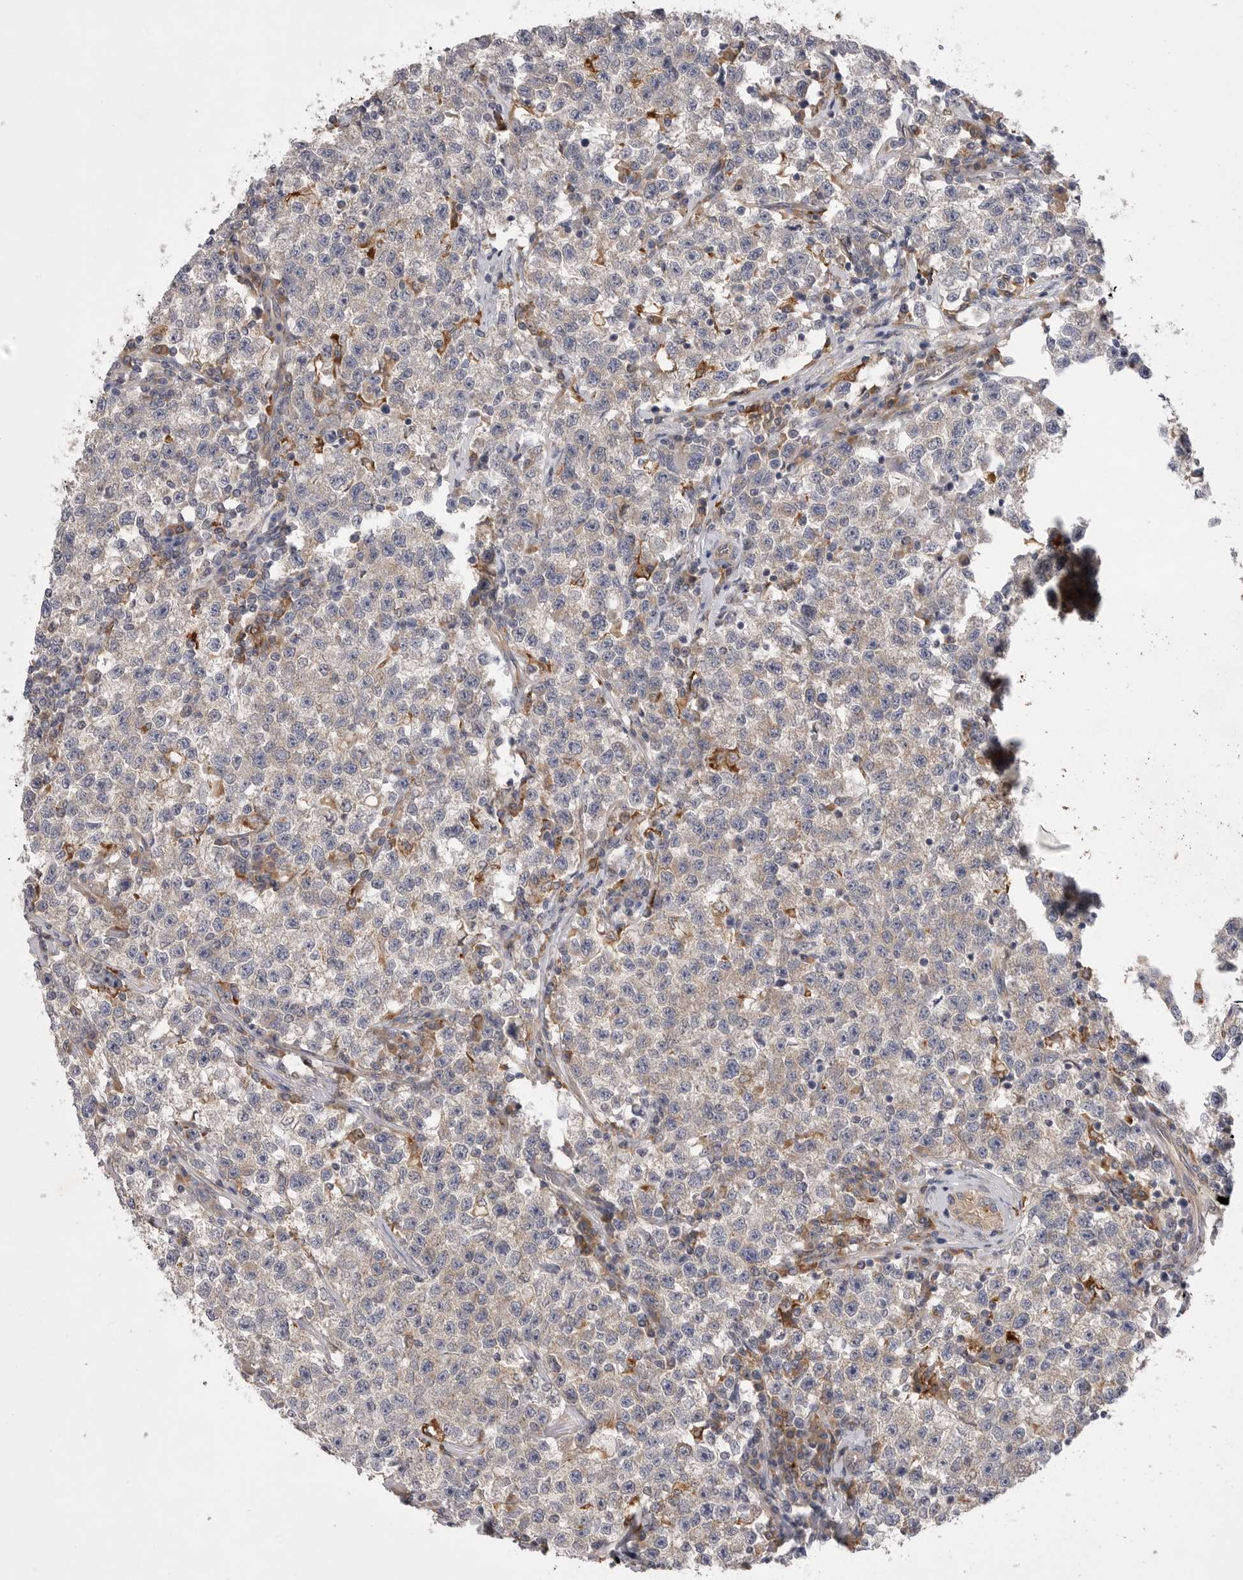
{"staining": {"intensity": "negative", "quantity": "none", "location": "none"}, "tissue": "testis cancer", "cell_type": "Tumor cells", "image_type": "cancer", "snomed": [{"axis": "morphology", "description": "Seminoma, NOS"}, {"axis": "topography", "description": "Testis"}], "caption": "Immunohistochemistry (IHC) photomicrograph of testis cancer (seminoma) stained for a protein (brown), which exhibits no positivity in tumor cells.", "gene": "VAC14", "patient": {"sex": "male", "age": 22}}